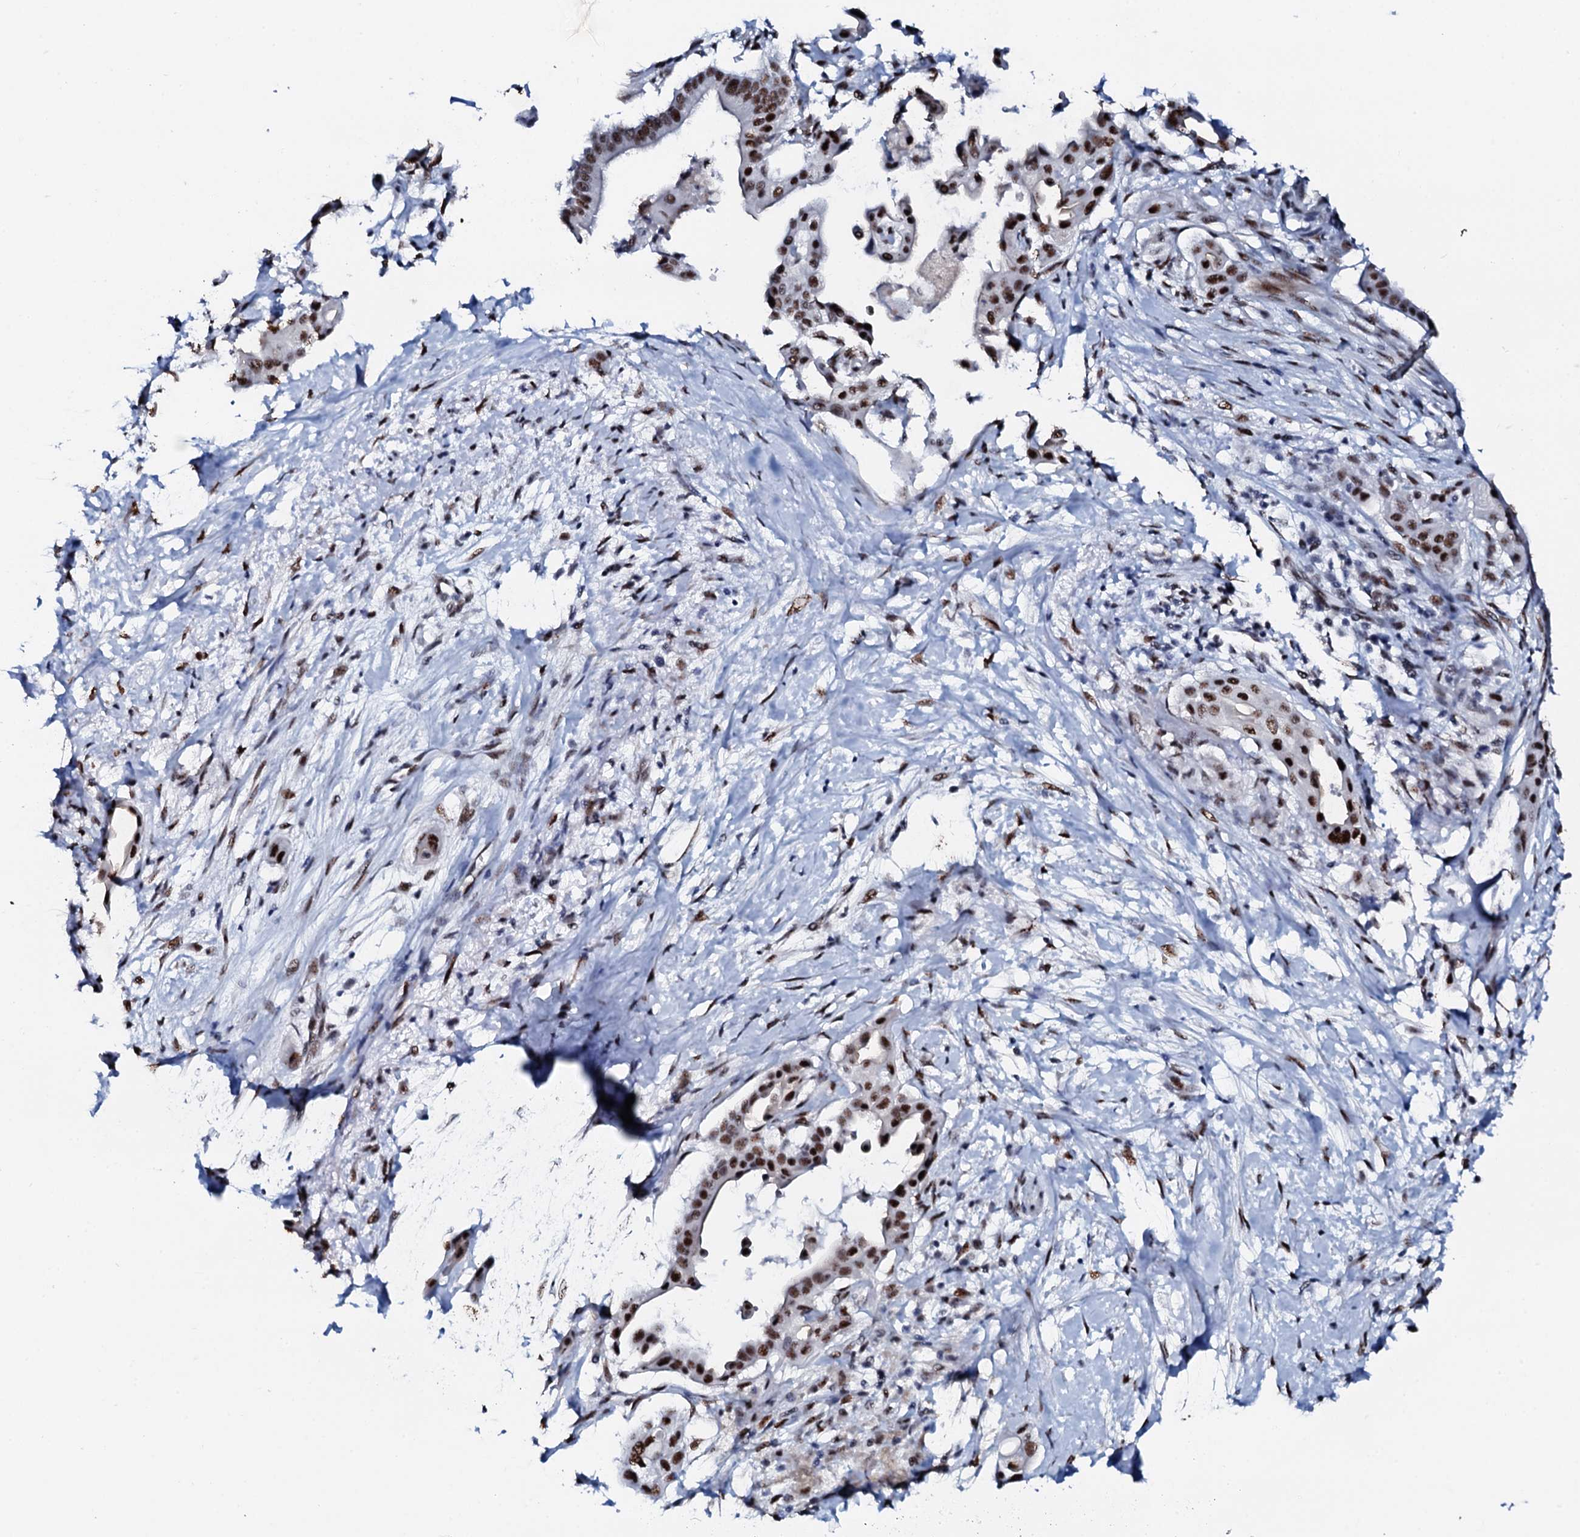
{"staining": {"intensity": "strong", "quantity": ">75%", "location": "nuclear"}, "tissue": "pancreatic cancer", "cell_type": "Tumor cells", "image_type": "cancer", "snomed": [{"axis": "morphology", "description": "Adenocarcinoma, NOS"}, {"axis": "topography", "description": "Pancreas"}], "caption": "Immunohistochemical staining of human adenocarcinoma (pancreatic) shows high levels of strong nuclear expression in approximately >75% of tumor cells. (Stains: DAB in brown, nuclei in blue, Microscopy: brightfield microscopy at high magnification).", "gene": "NKAPD1", "patient": {"sex": "male", "age": 68}}